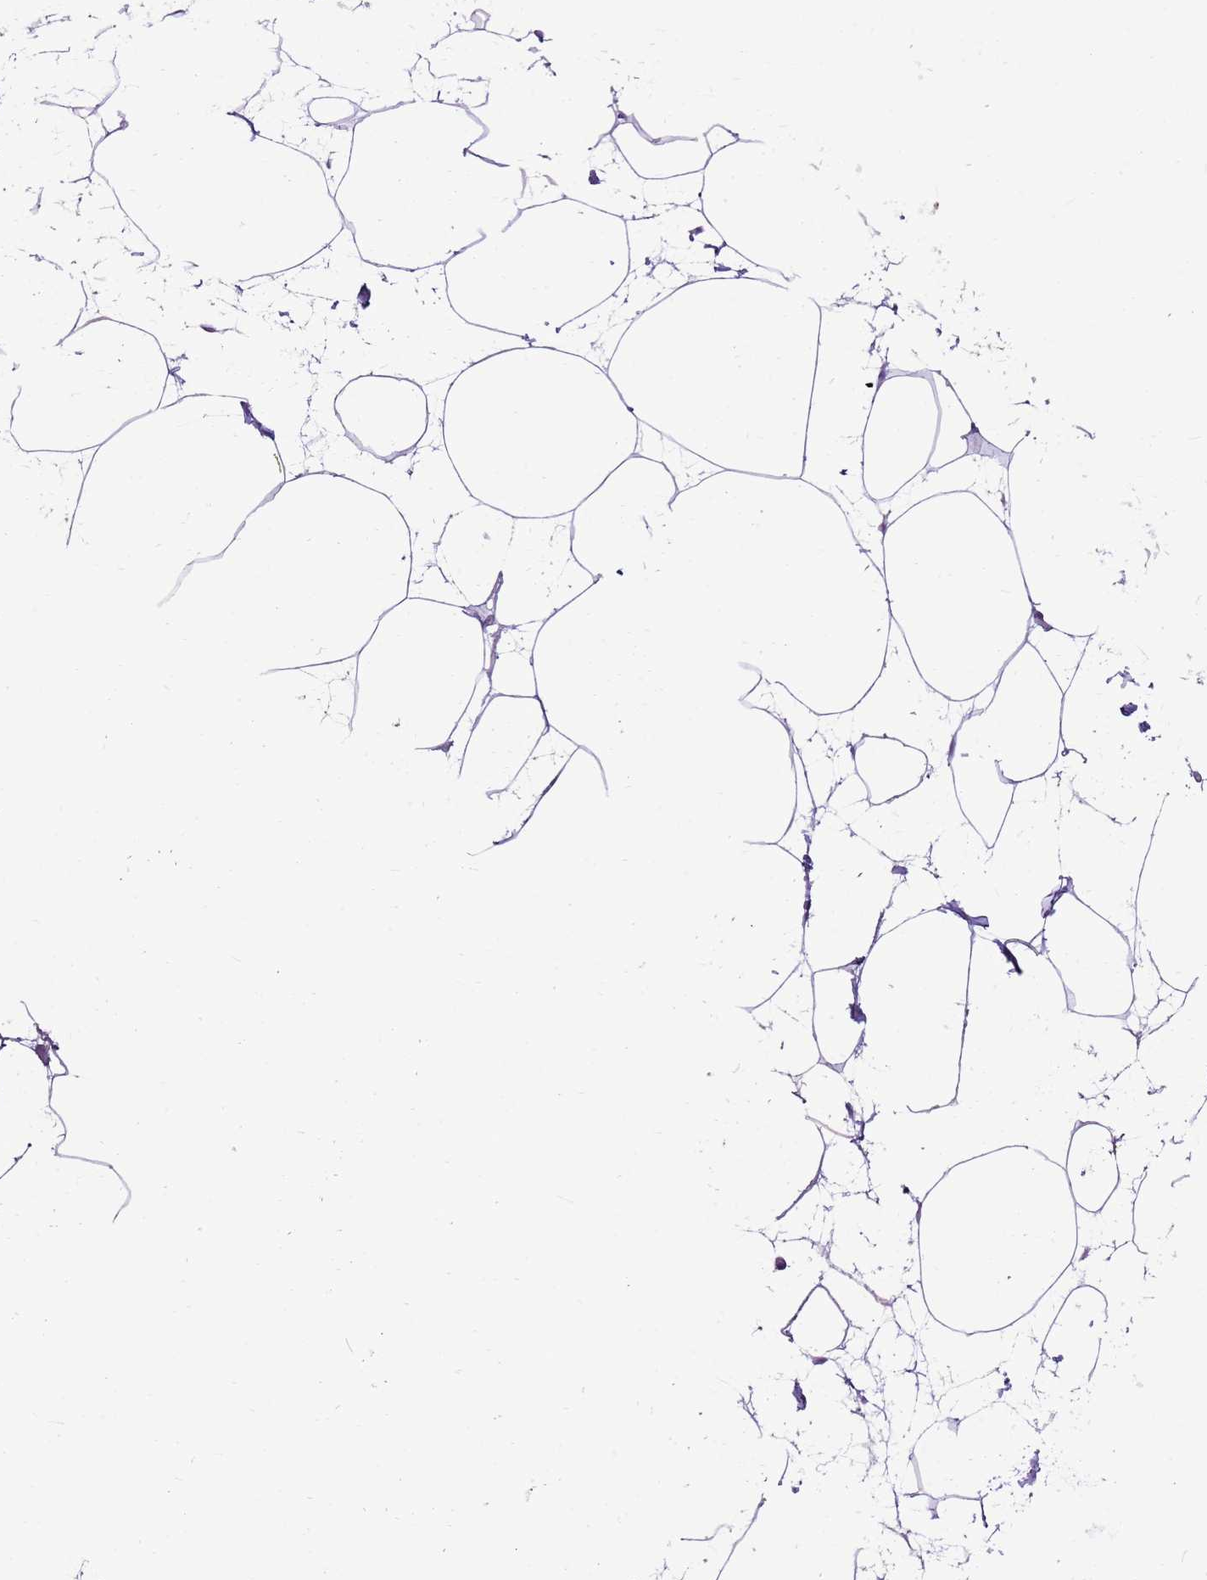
{"staining": {"intensity": "negative", "quantity": "none", "location": "none"}, "tissue": "adipose tissue", "cell_type": "Adipocytes", "image_type": "normal", "snomed": [{"axis": "morphology", "description": "Normal tissue, NOS"}, {"axis": "topography", "description": "Adipose tissue"}], "caption": "Immunohistochemical staining of normal human adipose tissue displays no significant positivity in adipocytes.", "gene": "SPC25", "patient": {"sex": "female", "age": 37}}